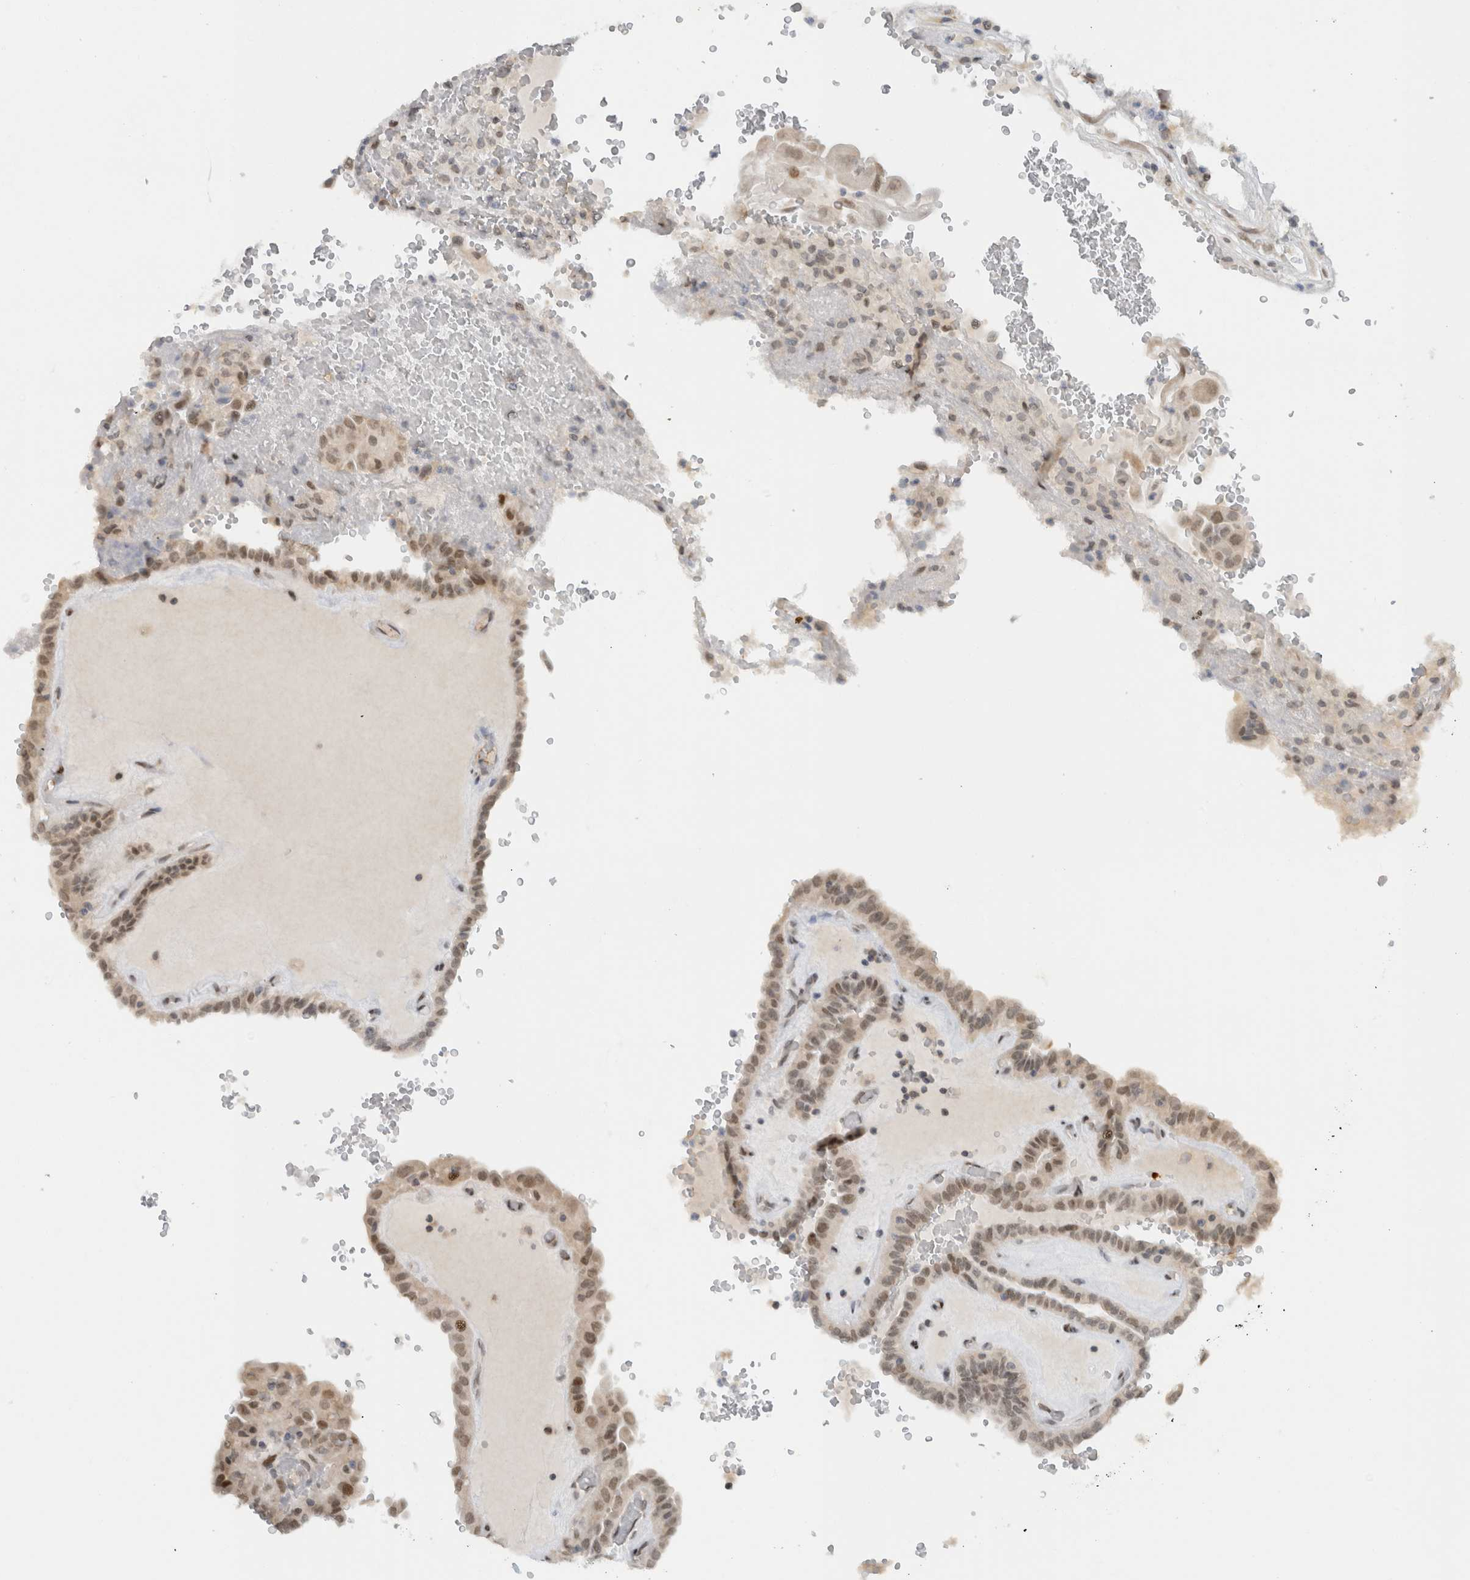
{"staining": {"intensity": "moderate", "quantity": "25%-75%", "location": "nuclear"}, "tissue": "thyroid cancer", "cell_type": "Tumor cells", "image_type": "cancer", "snomed": [{"axis": "morphology", "description": "Papillary adenocarcinoma, NOS"}, {"axis": "topography", "description": "Thyroid gland"}], "caption": "This micrograph demonstrates immunohistochemistry (IHC) staining of human thyroid cancer, with medium moderate nuclear positivity in about 25%-75% of tumor cells.", "gene": "HNRNPR", "patient": {"sex": "male", "age": 77}}